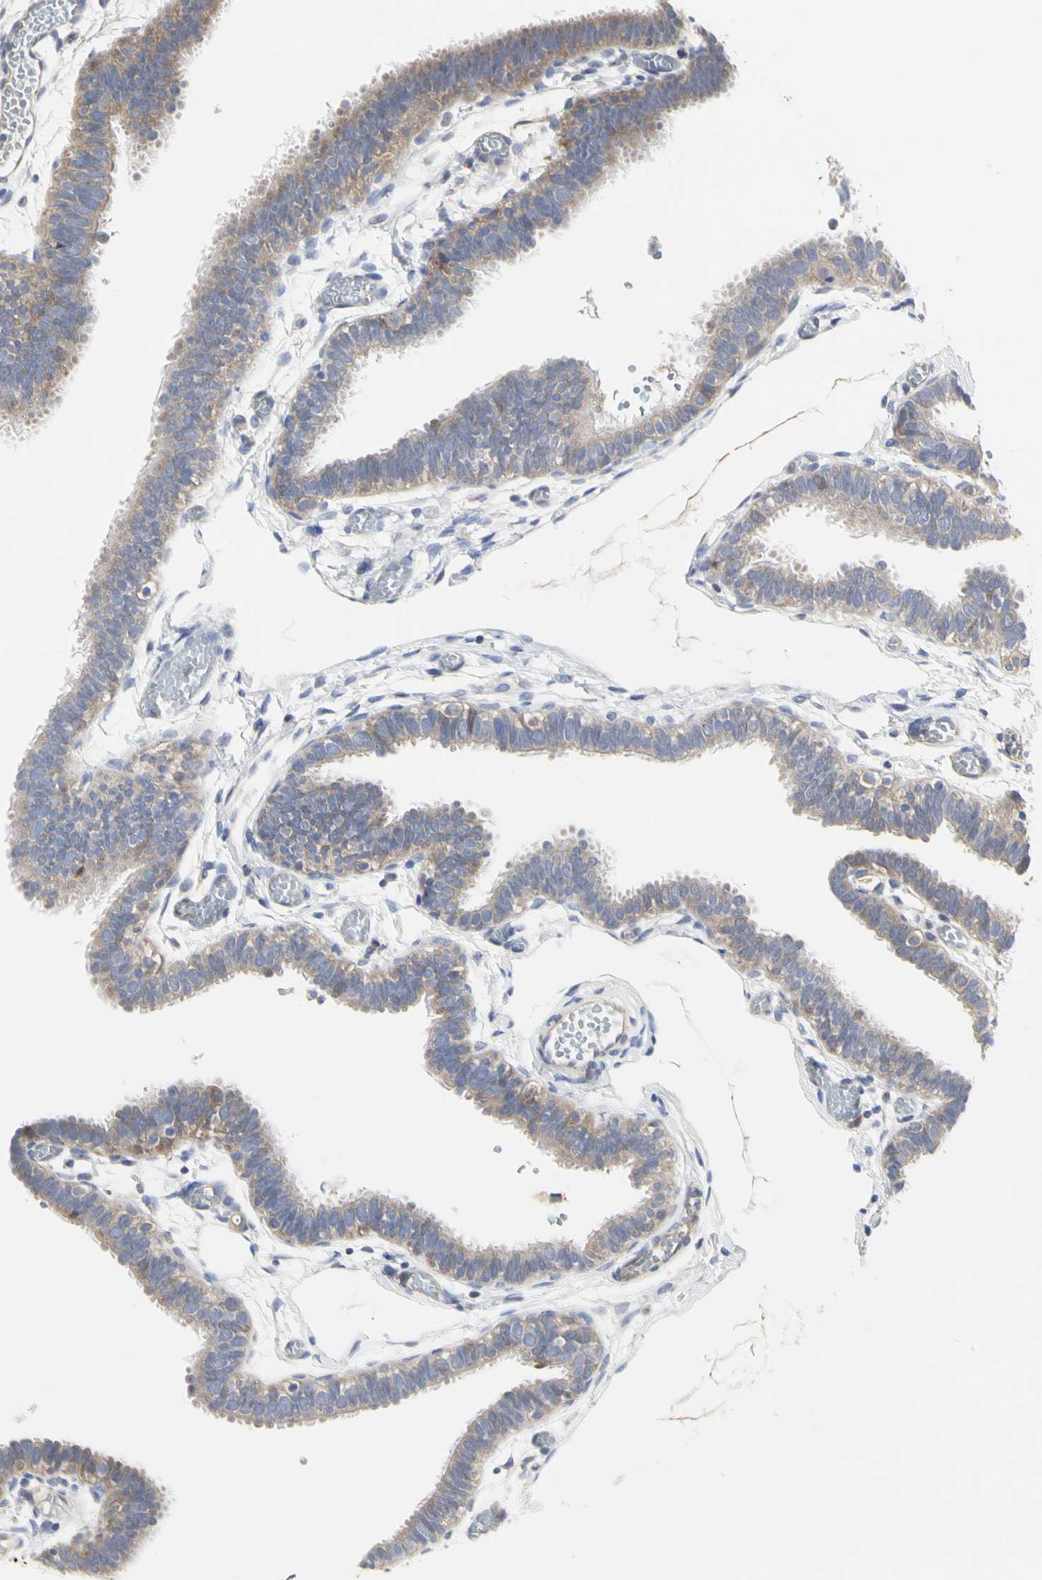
{"staining": {"intensity": "weak", "quantity": ">75%", "location": "cytoplasmic/membranous"}, "tissue": "fallopian tube", "cell_type": "Glandular cells", "image_type": "normal", "snomed": [{"axis": "morphology", "description": "Normal tissue, NOS"}, {"axis": "topography", "description": "Fallopian tube"}], "caption": "DAB (3,3'-diaminobenzidine) immunohistochemical staining of unremarkable fallopian tube displays weak cytoplasmic/membranous protein positivity in approximately >75% of glandular cells.", "gene": "C3orf52", "patient": {"sex": "female", "age": 29}}